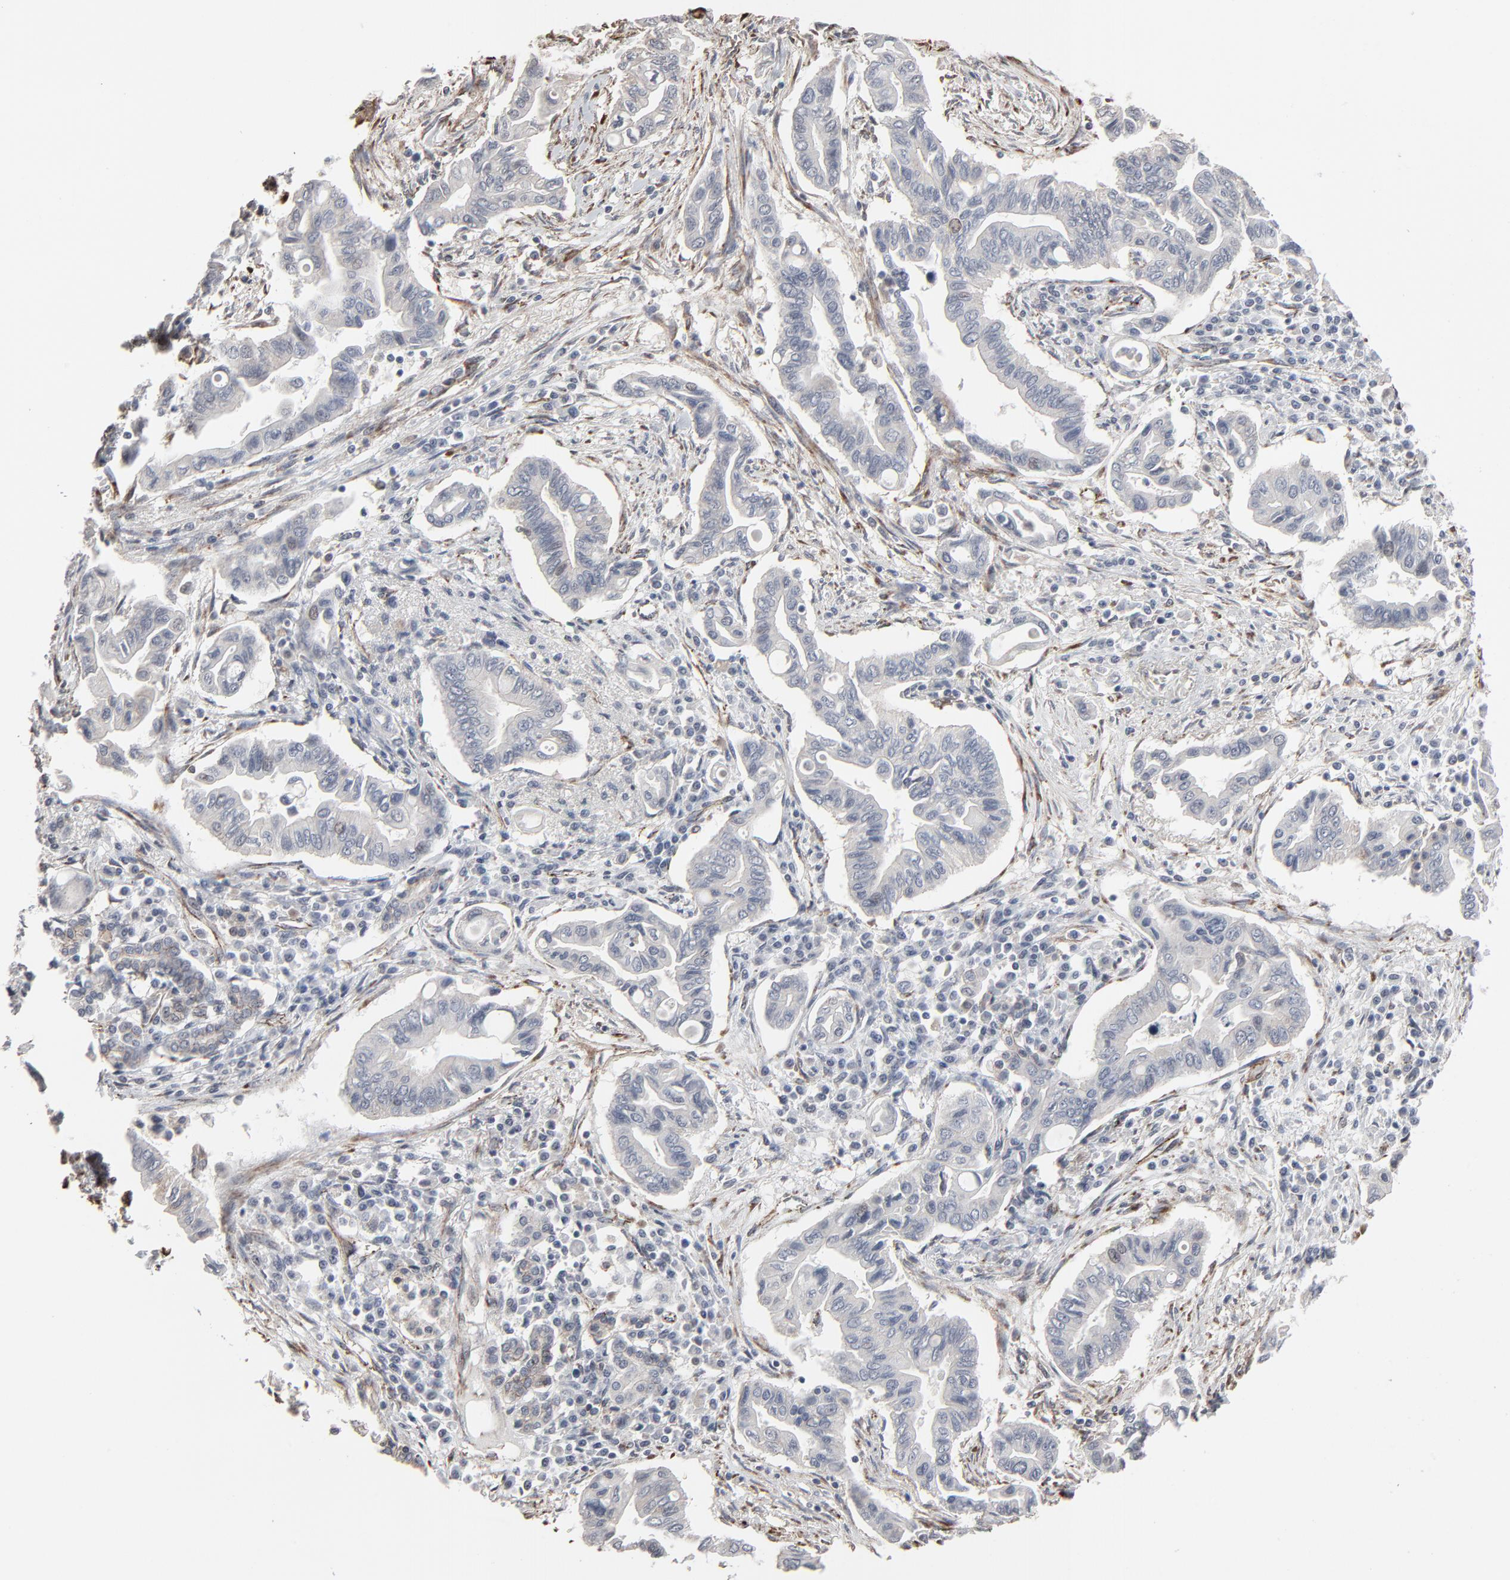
{"staining": {"intensity": "negative", "quantity": "none", "location": "none"}, "tissue": "pancreatic cancer", "cell_type": "Tumor cells", "image_type": "cancer", "snomed": [{"axis": "morphology", "description": "Adenocarcinoma, NOS"}, {"axis": "topography", "description": "Pancreas"}], "caption": "The IHC photomicrograph has no significant expression in tumor cells of pancreatic cancer (adenocarcinoma) tissue. Nuclei are stained in blue.", "gene": "CTNND1", "patient": {"sex": "female", "age": 57}}